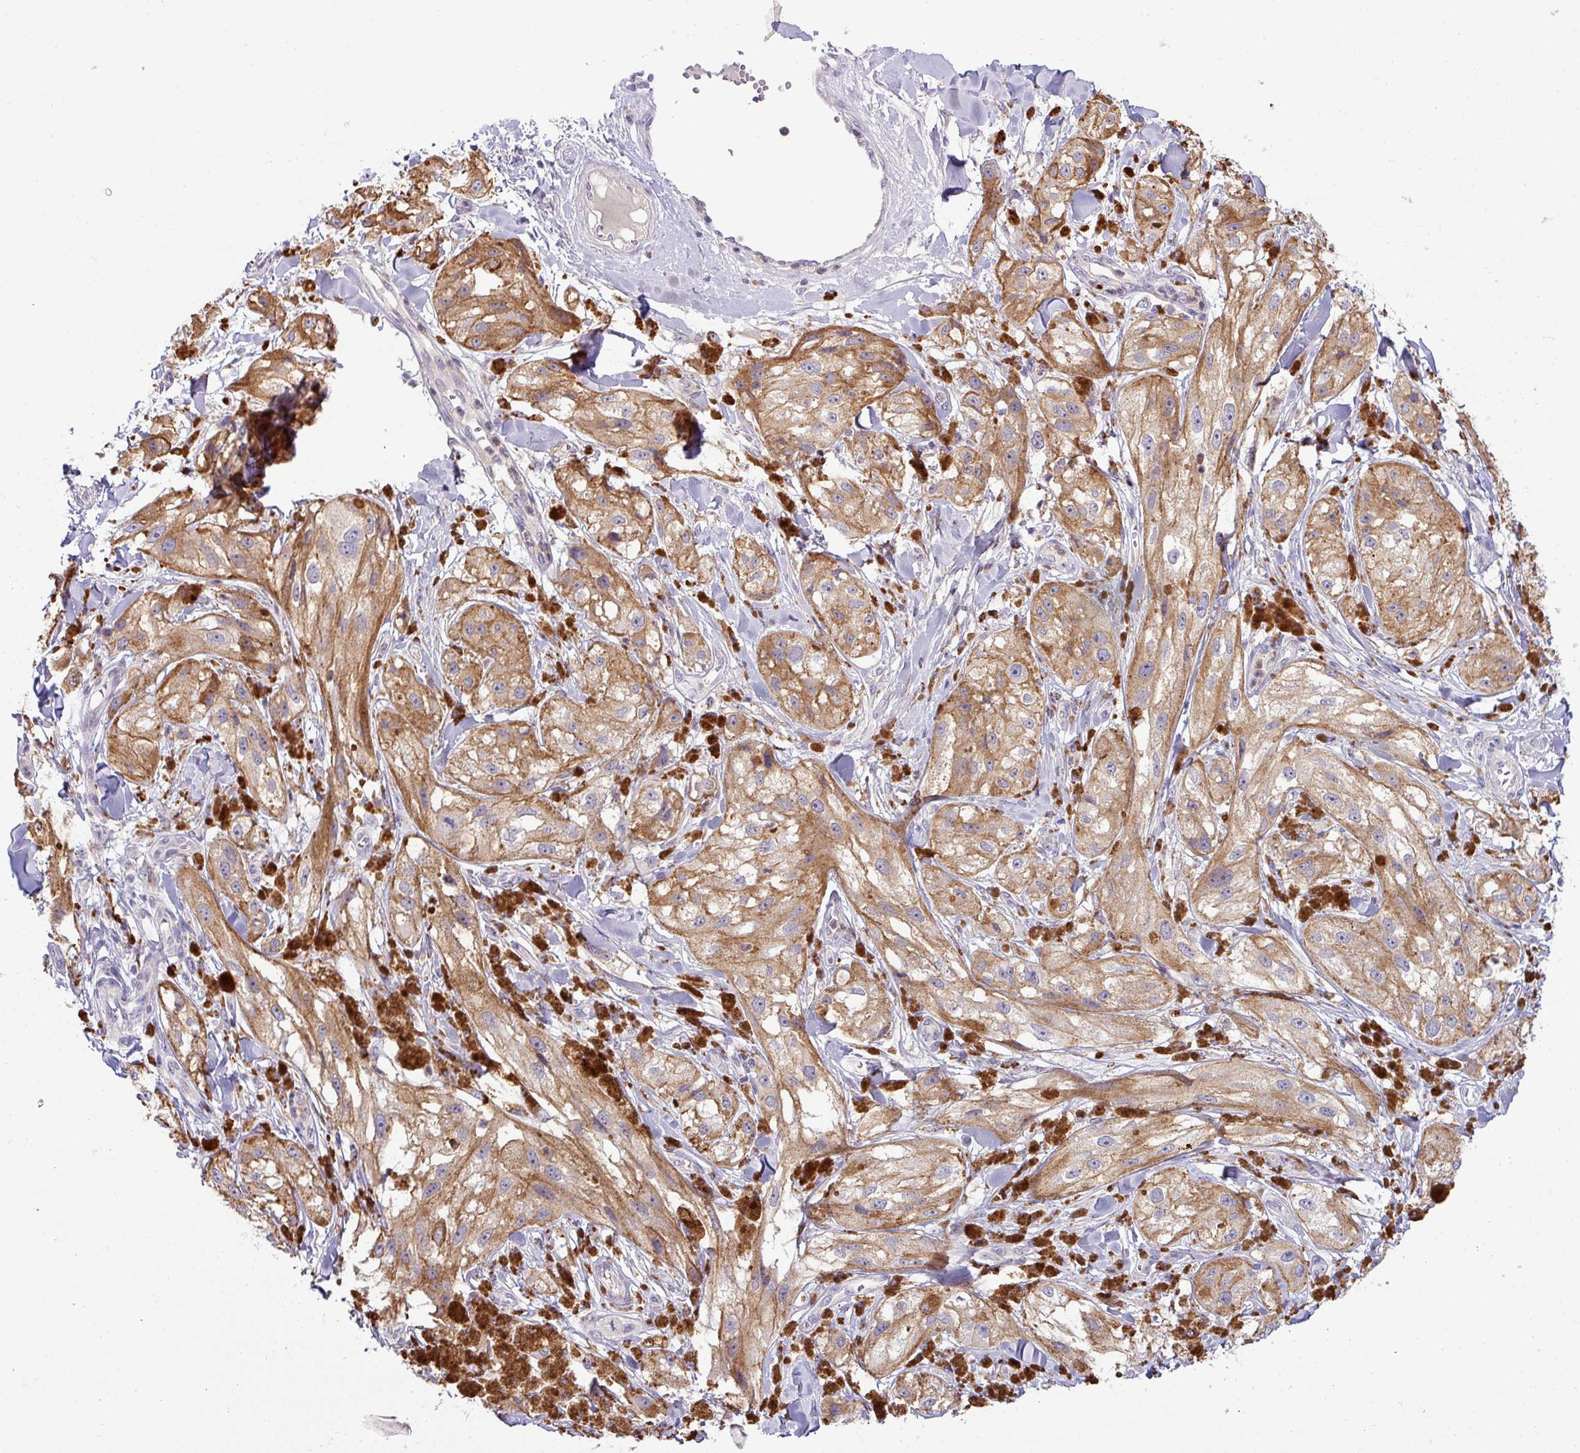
{"staining": {"intensity": "moderate", "quantity": ">75%", "location": "cytoplasmic/membranous"}, "tissue": "melanoma", "cell_type": "Tumor cells", "image_type": "cancer", "snomed": [{"axis": "morphology", "description": "Malignant melanoma, NOS"}, {"axis": "topography", "description": "Skin"}], "caption": "A brown stain highlights moderate cytoplasmic/membranous positivity of a protein in malignant melanoma tumor cells.", "gene": "HBEGF", "patient": {"sex": "male", "age": 88}}